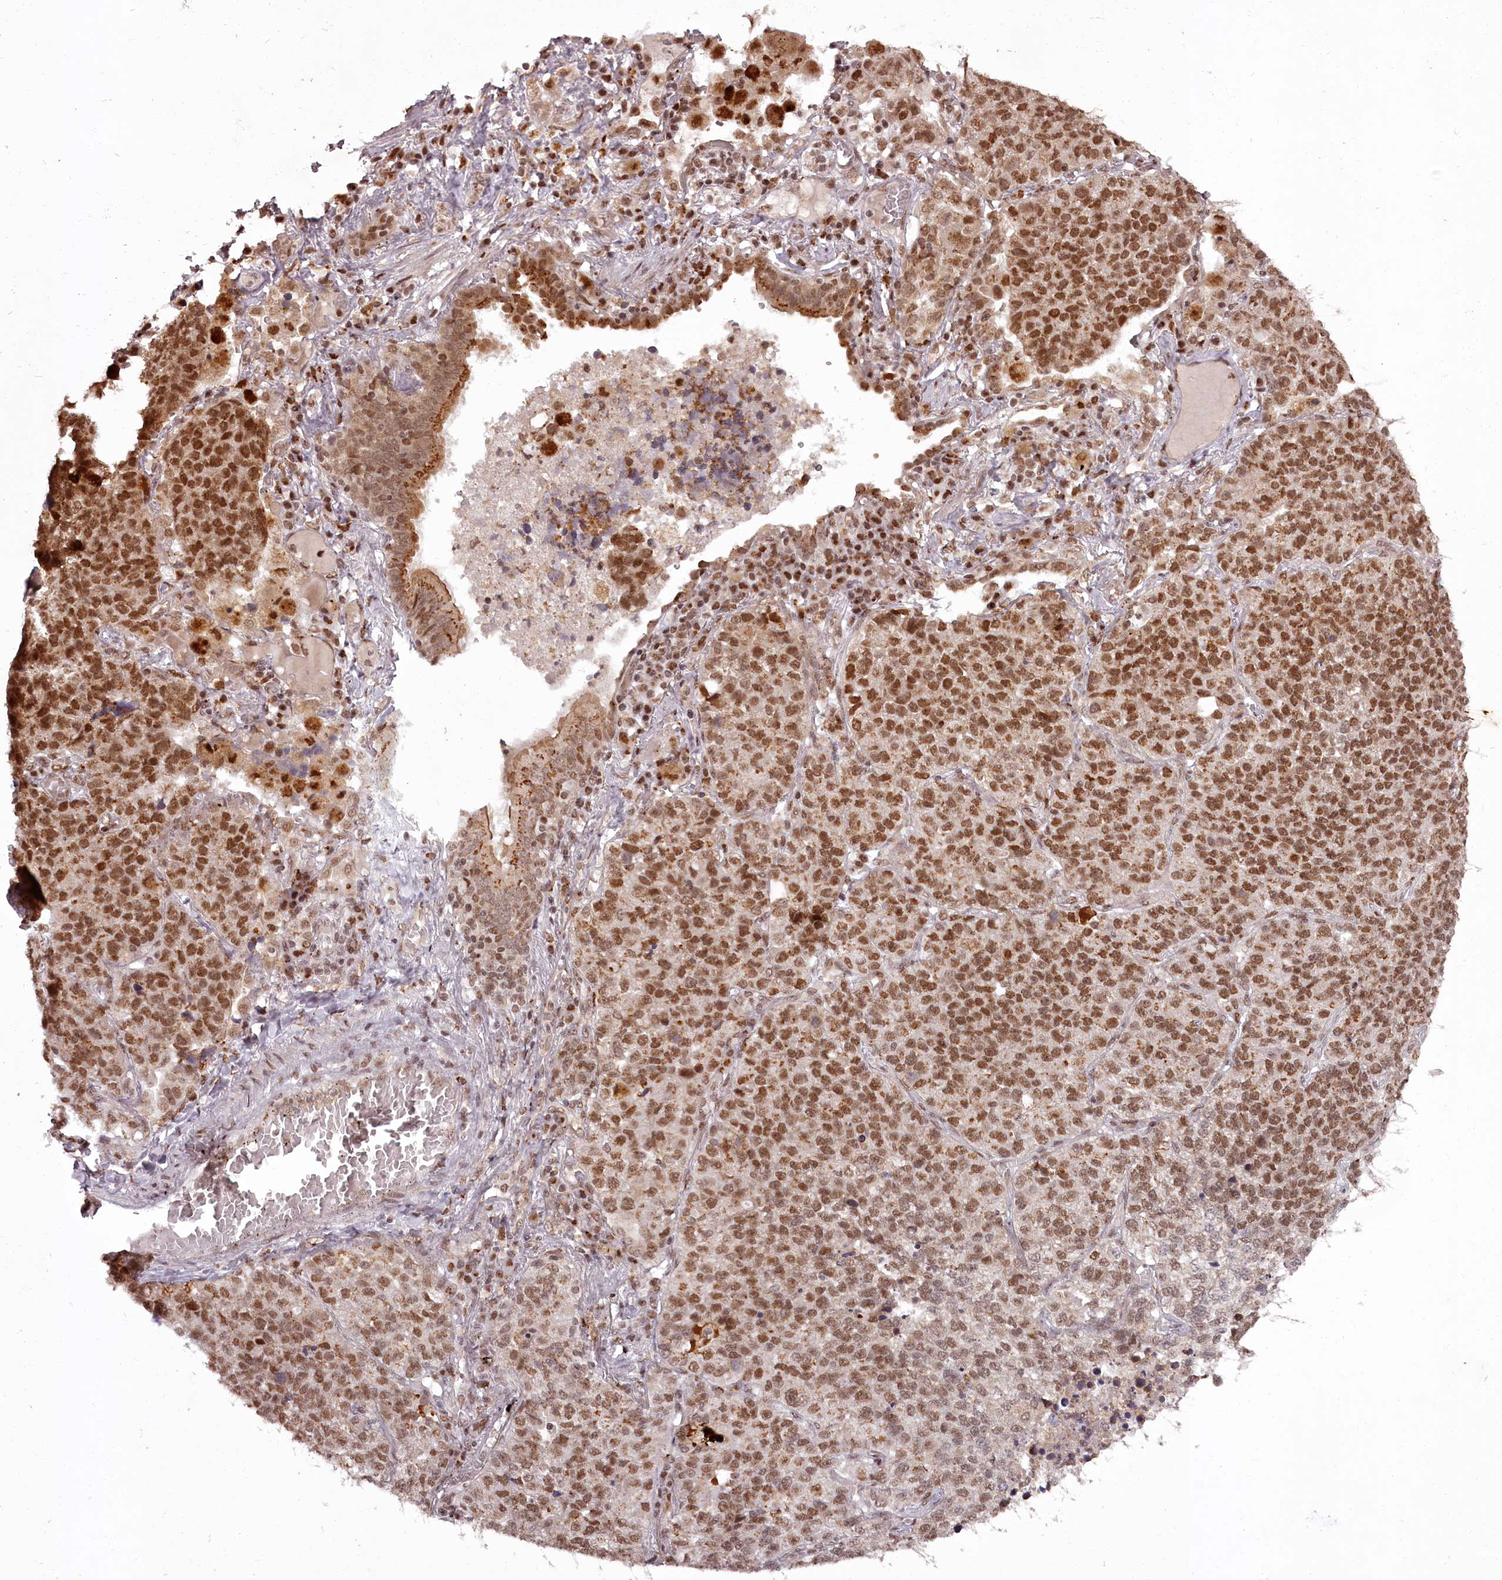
{"staining": {"intensity": "moderate", "quantity": ">75%", "location": "nuclear"}, "tissue": "lung cancer", "cell_type": "Tumor cells", "image_type": "cancer", "snomed": [{"axis": "morphology", "description": "Adenocarcinoma, NOS"}, {"axis": "topography", "description": "Lung"}], "caption": "Immunohistochemistry (DAB) staining of human adenocarcinoma (lung) demonstrates moderate nuclear protein positivity in about >75% of tumor cells. (DAB (3,3'-diaminobenzidine) IHC with brightfield microscopy, high magnification).", "gene": "CEP83", "patient": {"sex": "male", "age": 49}}